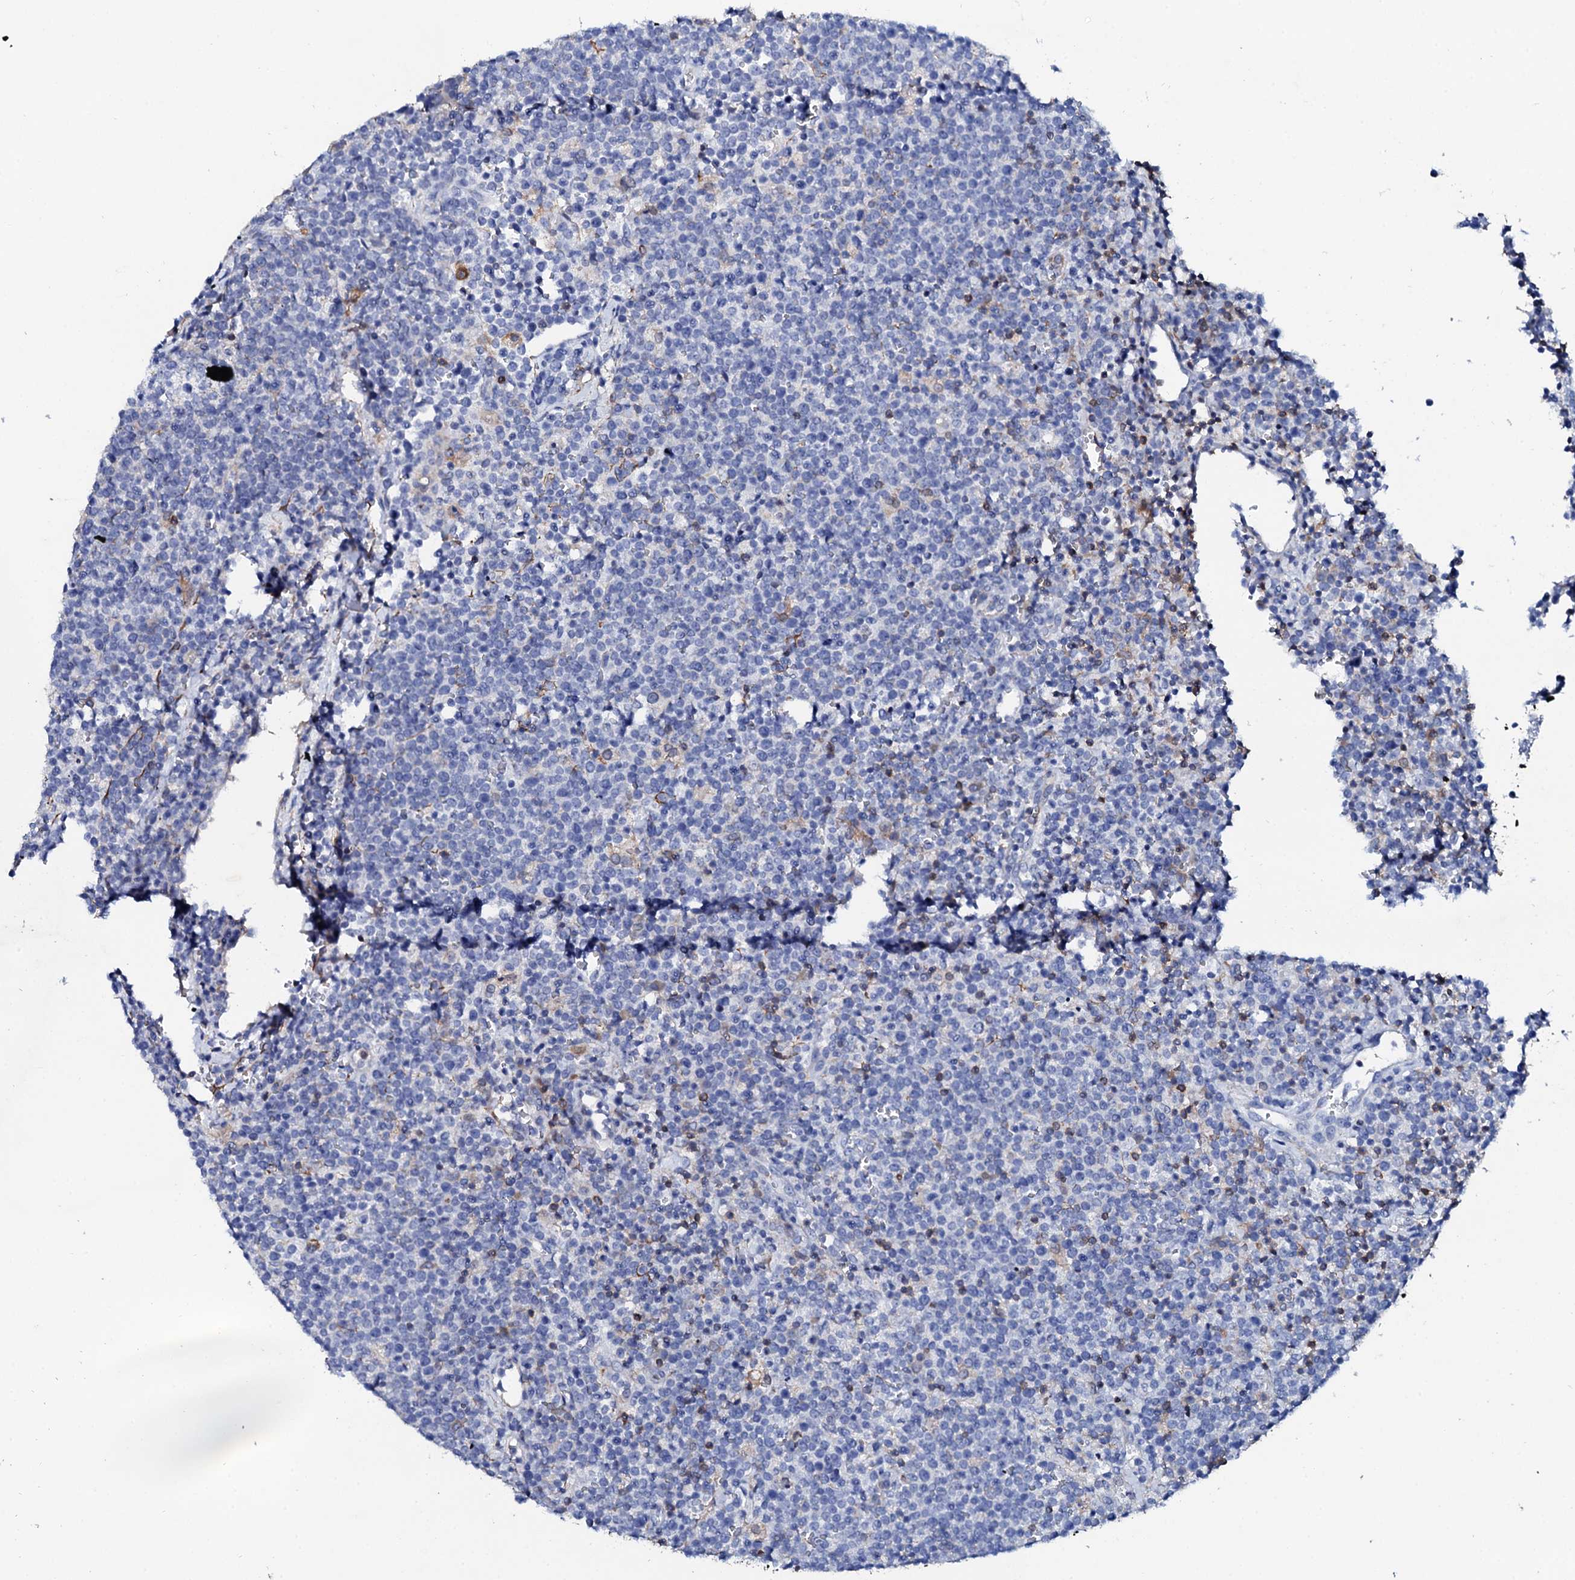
{"staining": {"intensity": "negative", "quantity": "none", "location": "none"}, "tissue": "lymphoma", "cell_type": "Tumor cells", "image_type": "cancer", "snomed": [{"axis": "morphology", "description": "Malignant lymphoma, non-Hodgkin's type, High grade"}, {"axis": "topography", "description": "Lymph node"}], "caption": "Photomicrograph shows no significant protein positivity in tumor cells of high-grade malignant lymphoma, non-Hodgkin's type.", "gene": "GLB1L3", "patient": {"sex": "male", "age": 61}}